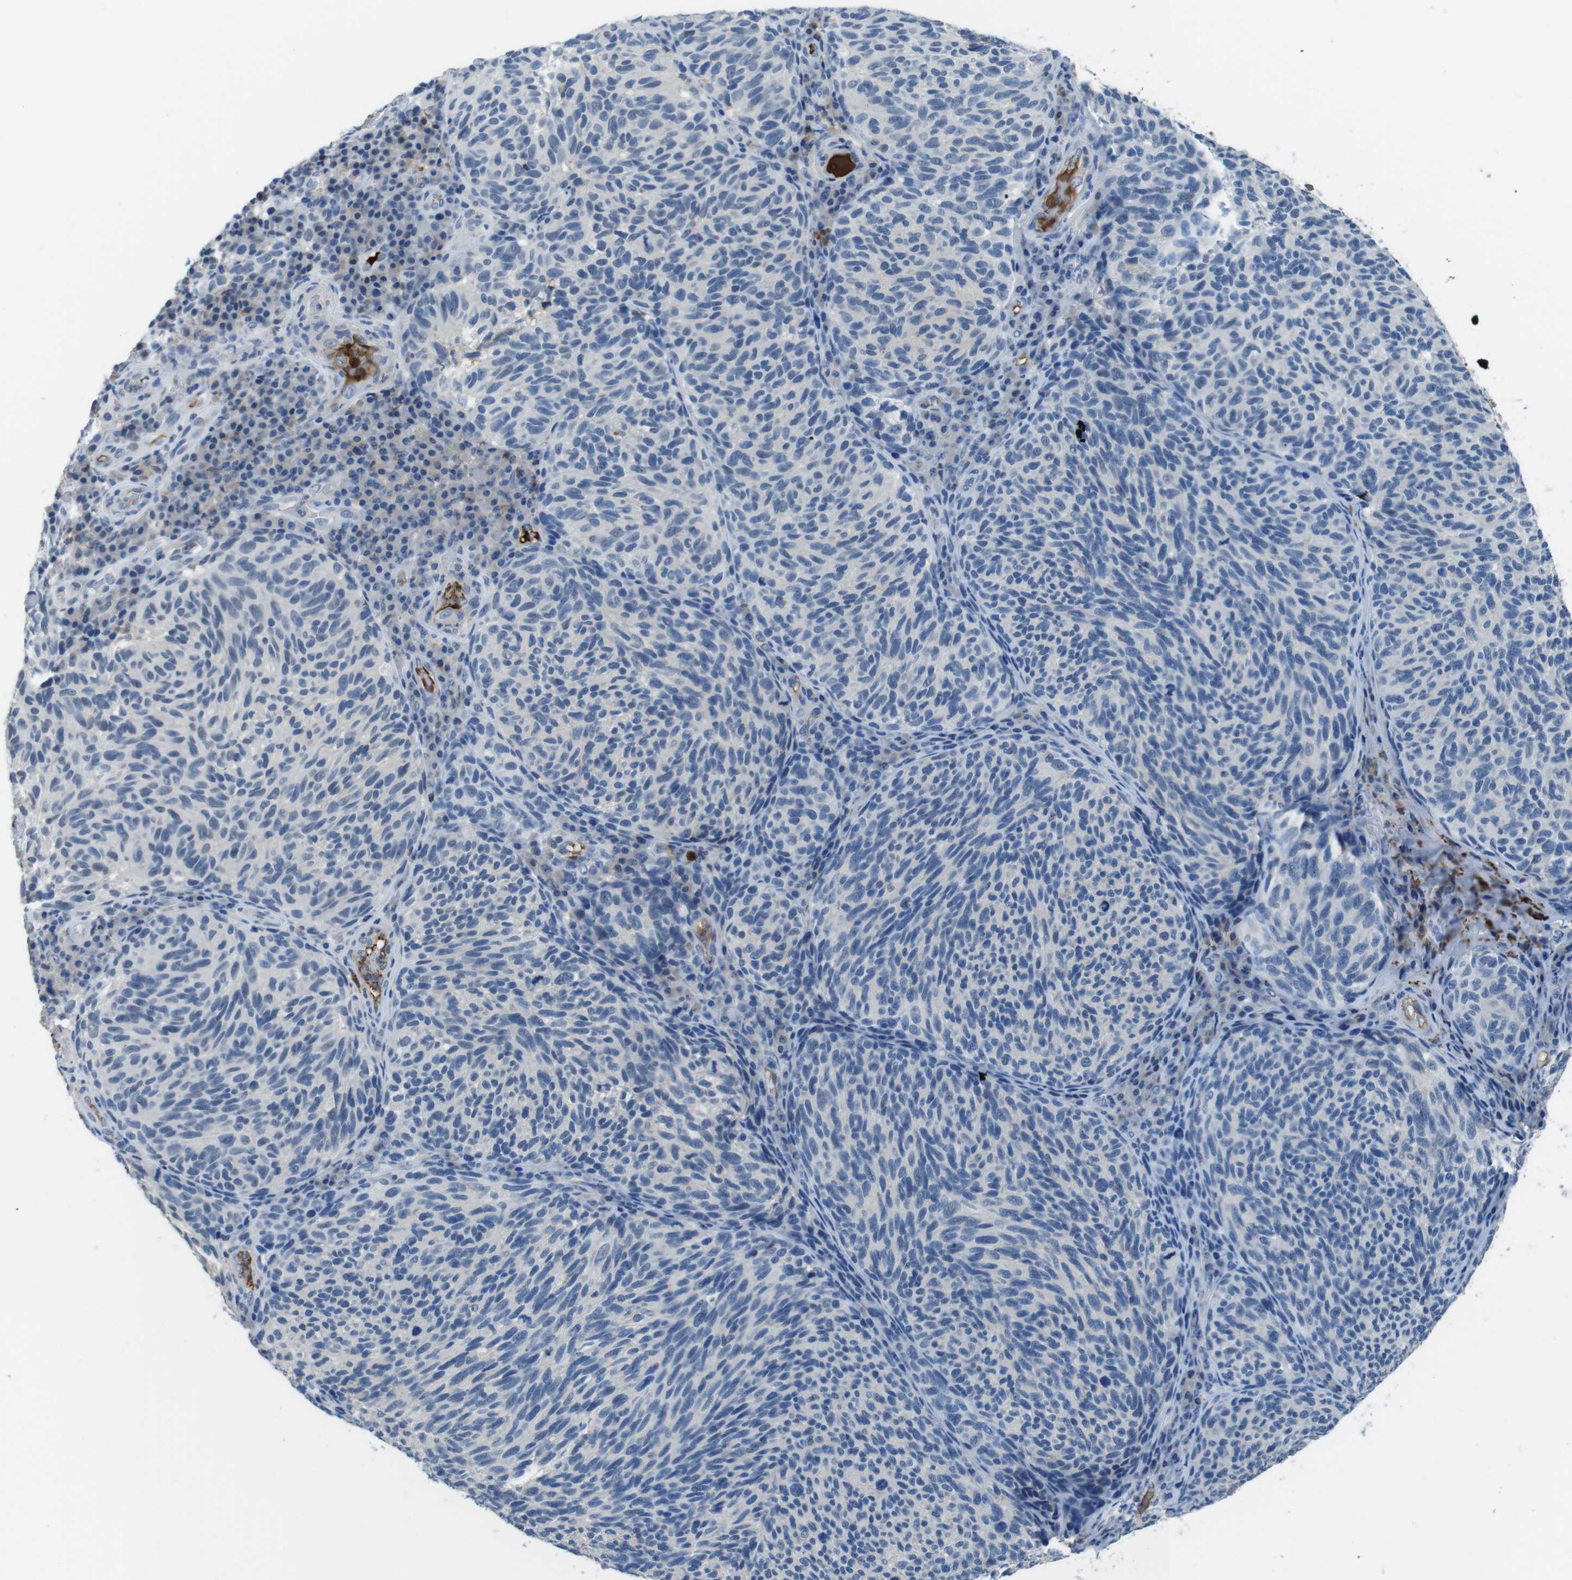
{"staining": {"intensity": "negative", "quantity": "none", "location": "none"}, "tissue": "melanoma", "cell_type": "Tumor cells", "image_type": "cancer", "snomed": [{"axis": "morphology", "description": "Malignant melanoma, NOS"}, {"axis": "topography", "description": "Skin"}], "caption": "Malignant melanoma was stained to show a protein in brown. There is no significant expression in tumor cells.", "gene": "TMPRSS15", "patient": {"sex": "female", "age": 73}}